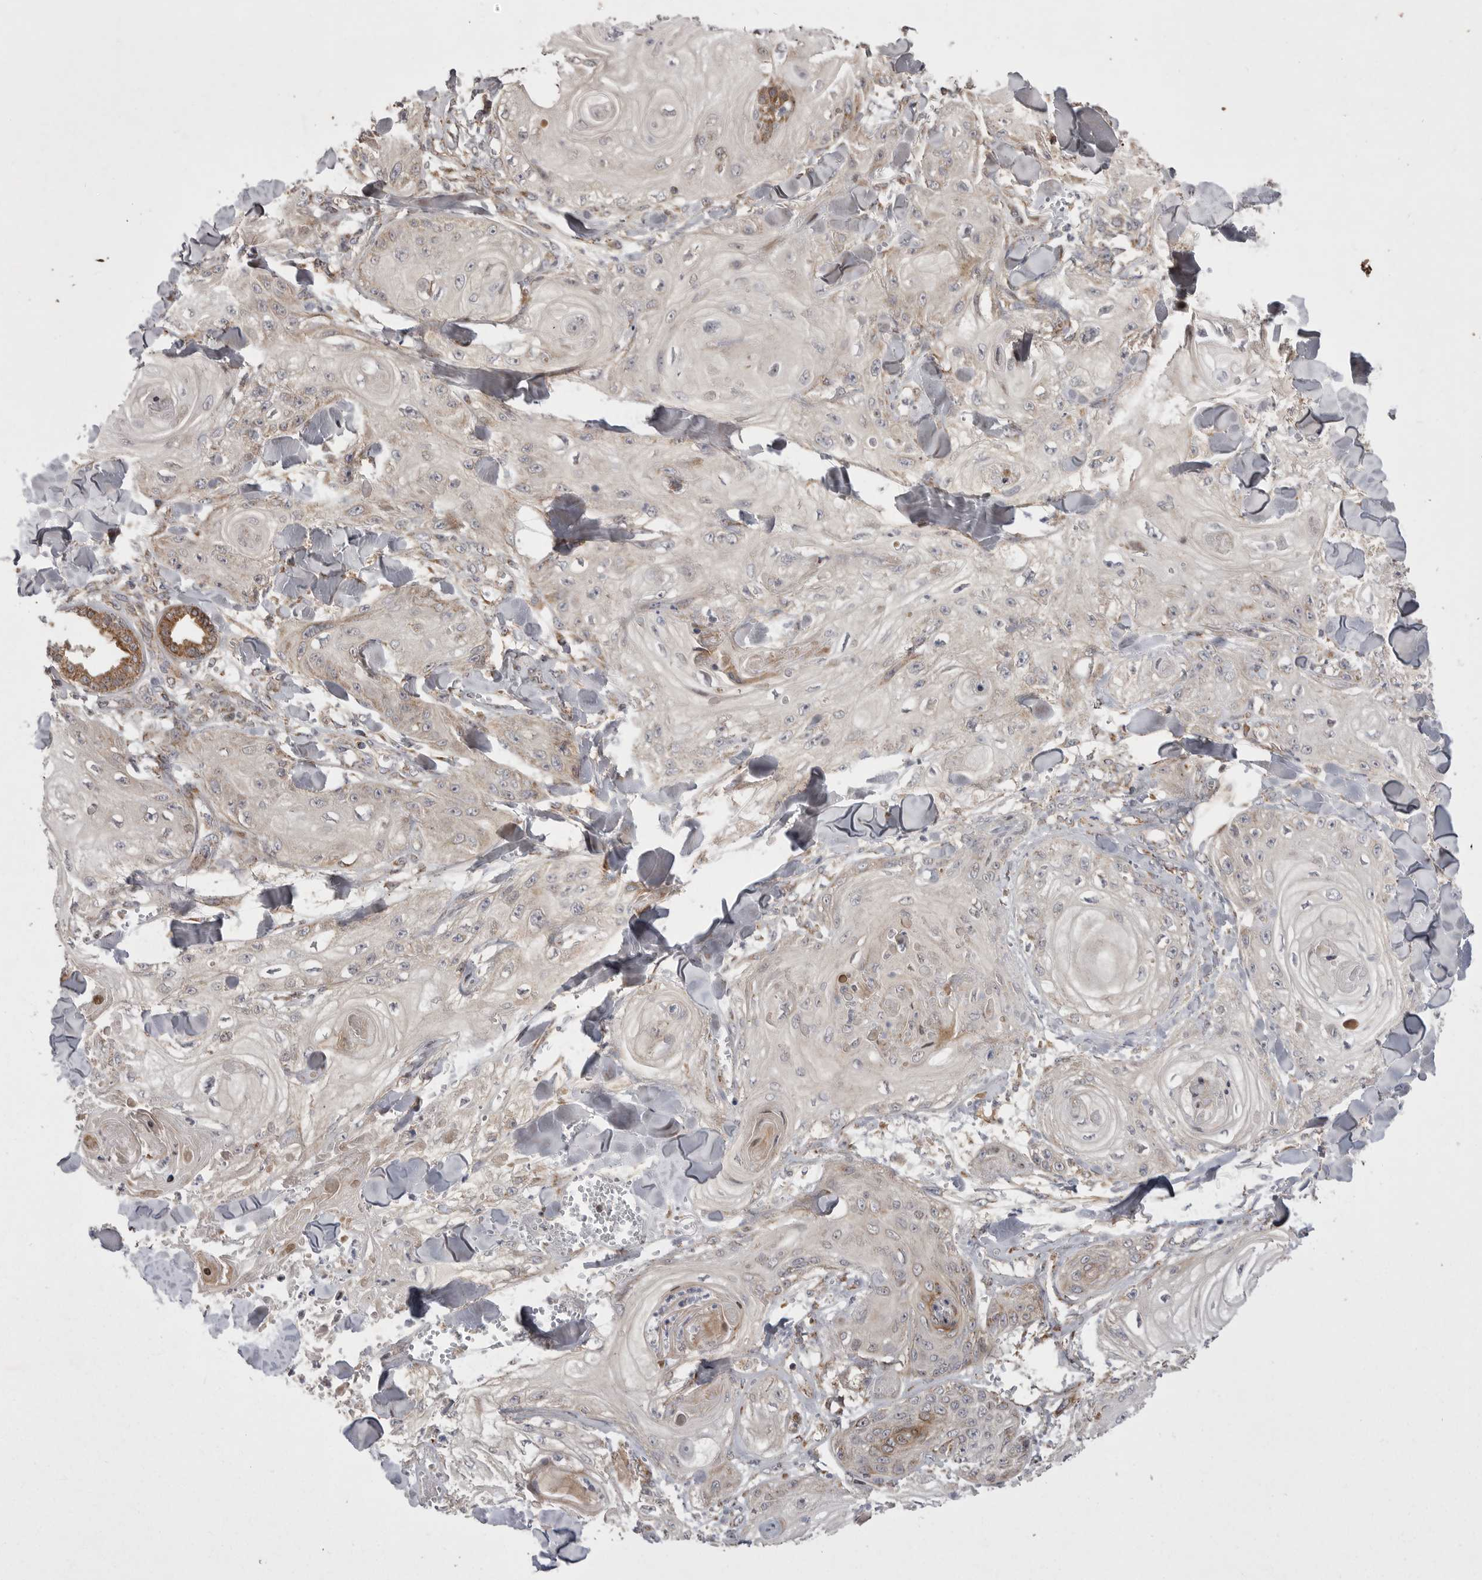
{"staining": {"intensity": "negative", "quantity": "none", "location": "none"}, "tissue": "skin cancer", "cell_type": "Tumor cells", "image_type": "cancer", "snomed": [{"axis": "morphology", "description": "Squamous cell carcinoma, NOS"}, {"axis": "topography", "description": "Skin"}], "caption": "A micrograph of skin cancer stained for a protein exhibits no brown staining in tumor cells. (DAB immunohistochemistry (IHC), high magnification).", "gene": "KYAT3", "patient": {"sex": "male", "age": 74}}